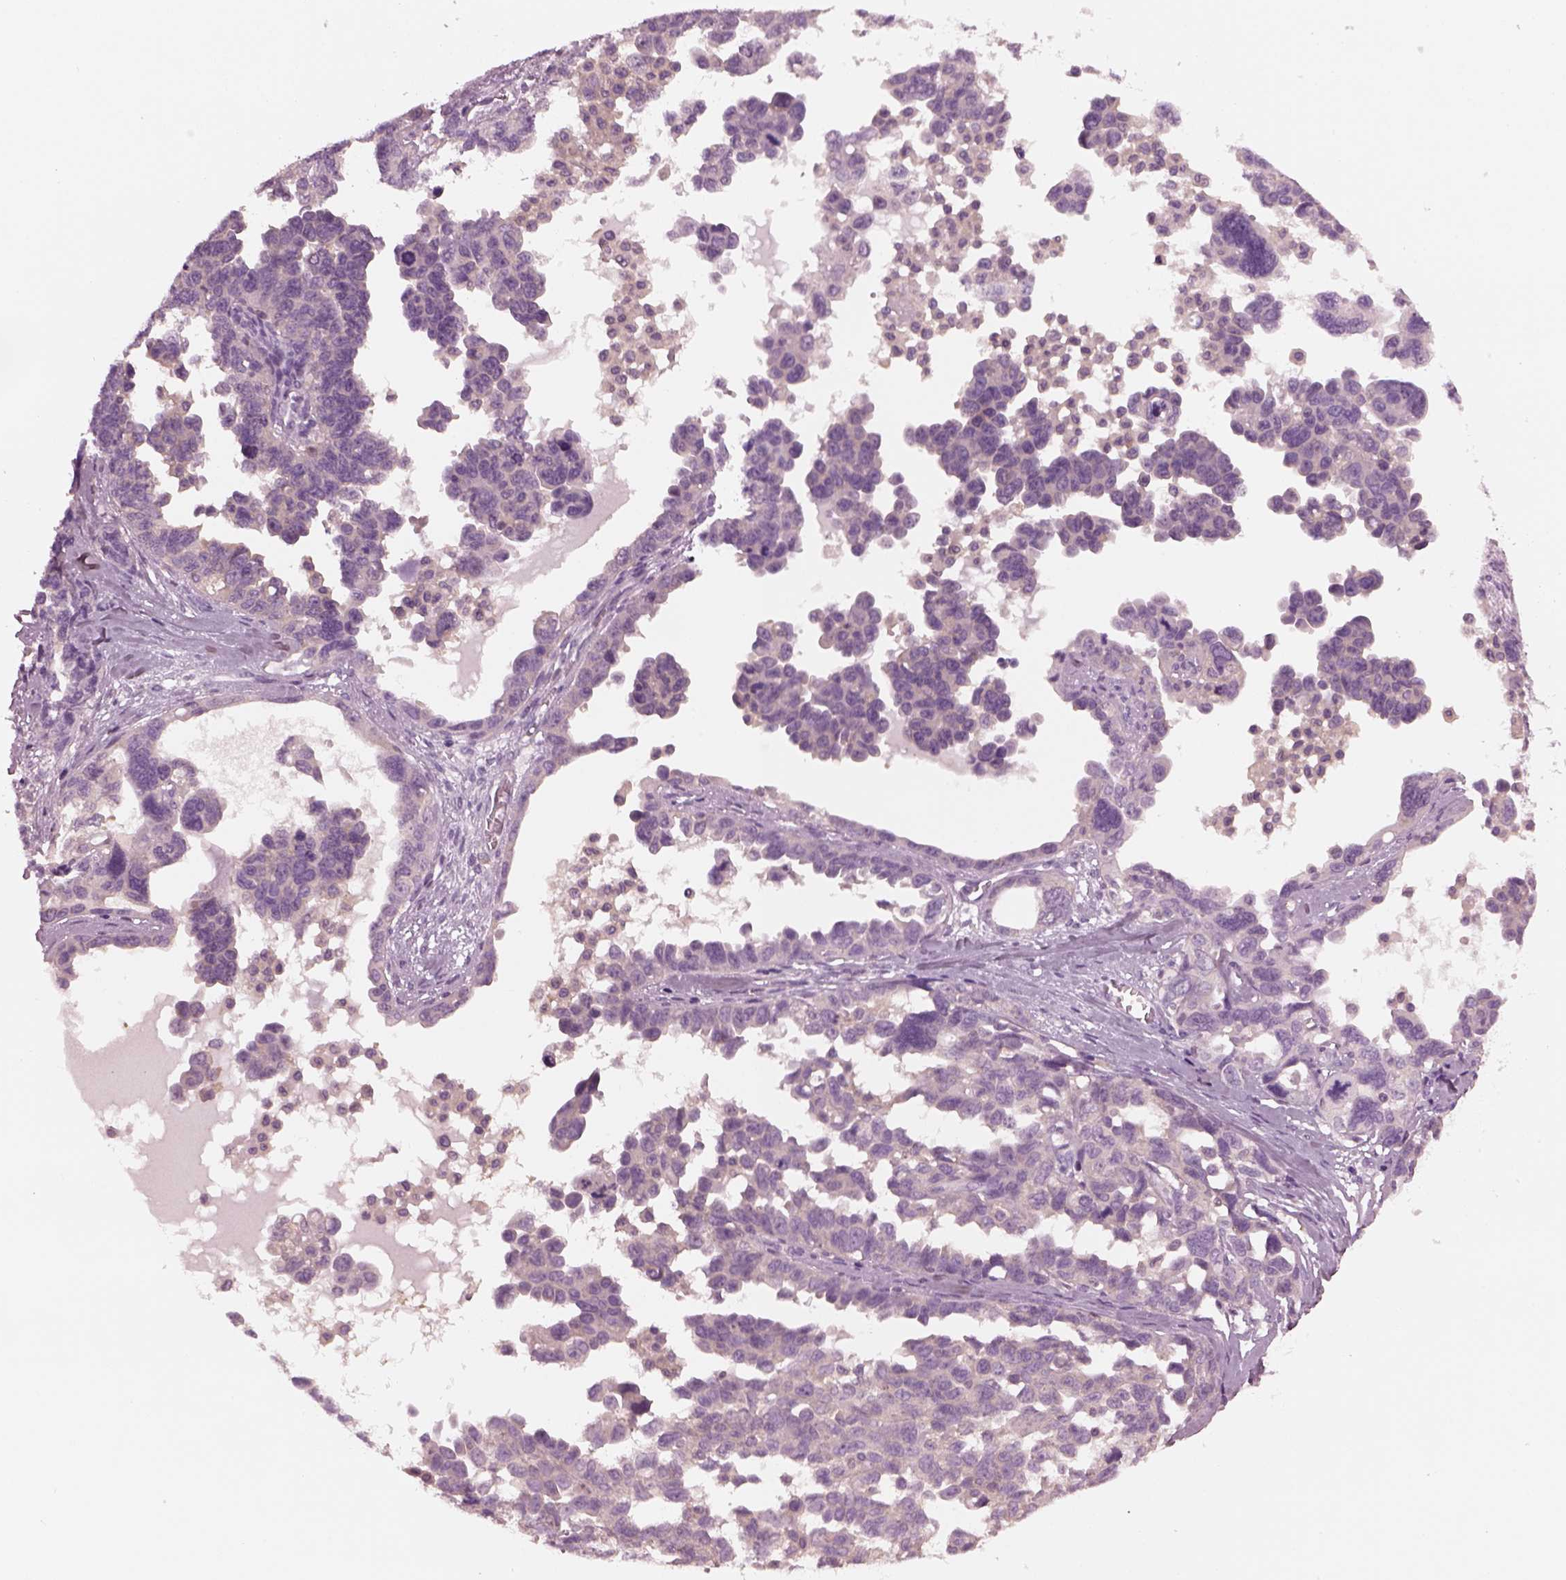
{"staining": {"intensity": "negative", "quantity": "none", "location": "none"}, "tissue": "ovarian cancer", "cell_type": "Tumor cells", "image_type": "cancer", "snomed": [{"axis": "morphology", "description": "Cystadenocarcinoma, serous, NOS"}, {"axis": "topography", "description": "Ovary"}], "caption": "An image of human ovarian cancer is negative for staining in tumor cells.", "gene": "SHTN1", "patient": {"sex": "female", "age": 69}}